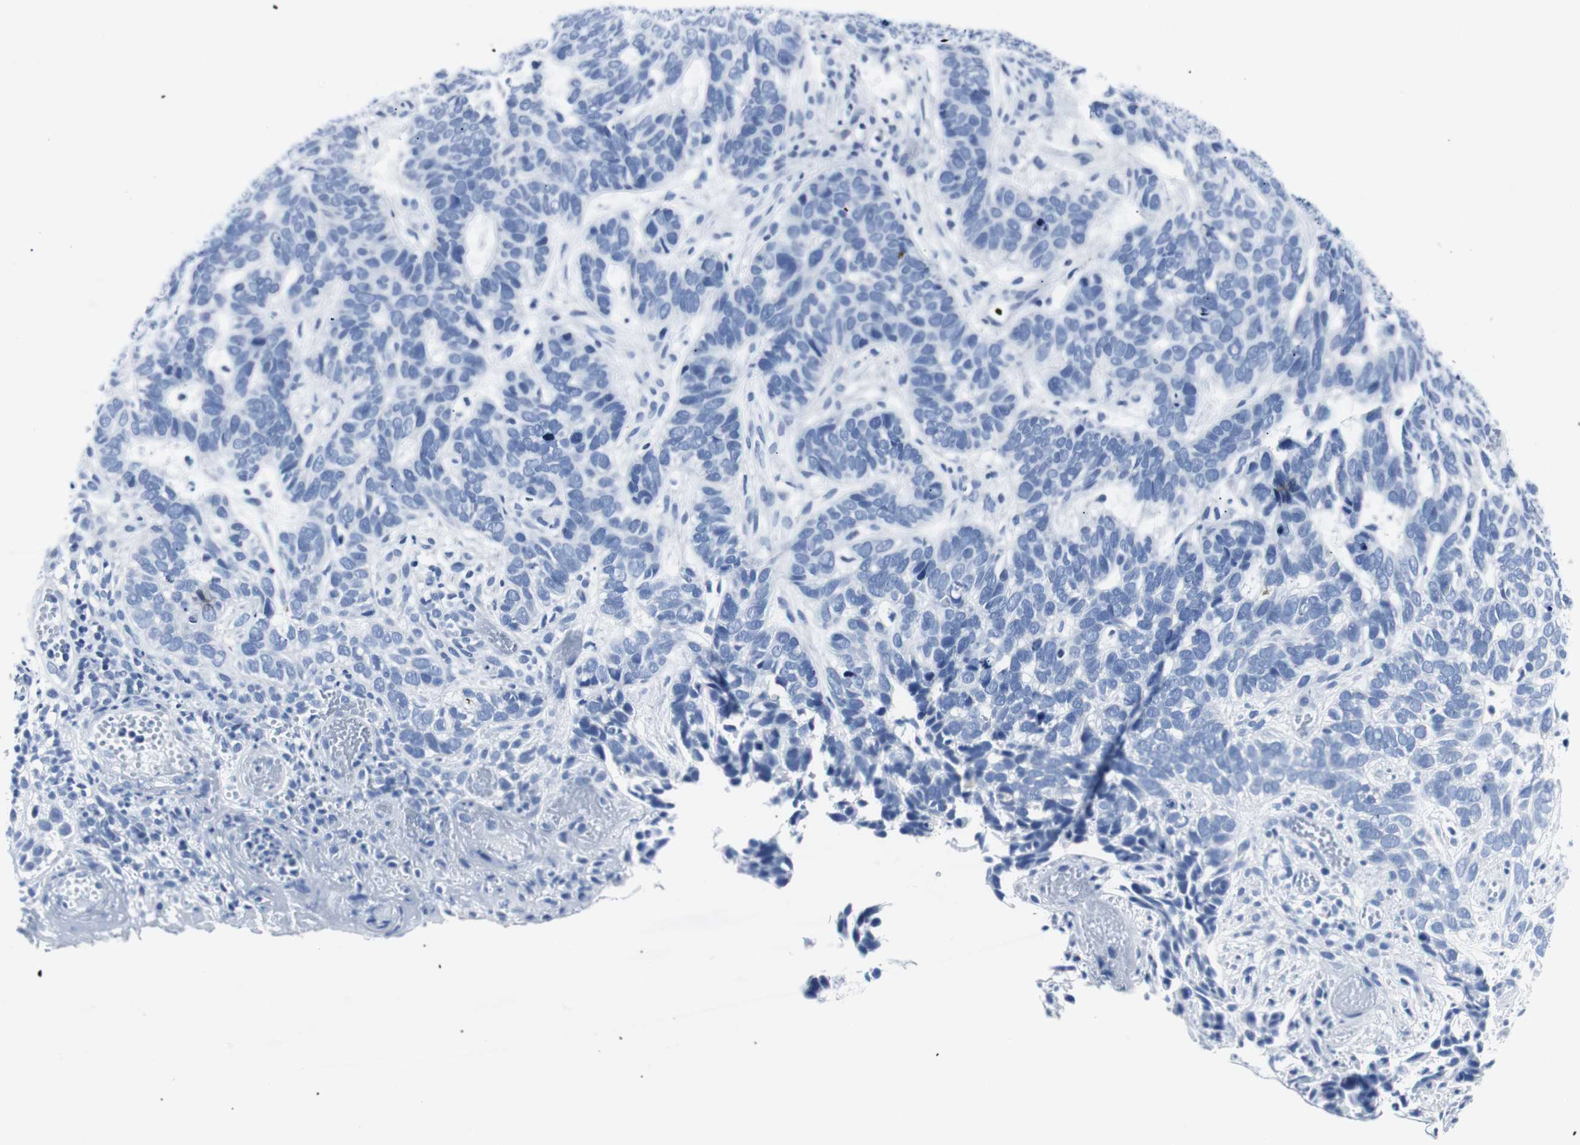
{"staining": {"intensity": "negative", "quantity": "none", "location": "none"}, "tissue": "skin cancer", "cell_type": "Tumor cells", "image_type": "cancer", "snomed": [{"axis": "morphology", "description": "Basal cell carcinoma"}, {"axis": "topography", "description": "Skin"}], "caption": "Protein analysis of skin cancer demonstrates no significant positivity in tumor cells. (Brightfield microscopy of DAB immunohistochemistry (IHC) at high magnification).", "gene": "GAP43", "patient": {"sex": "male", "age": 87}}